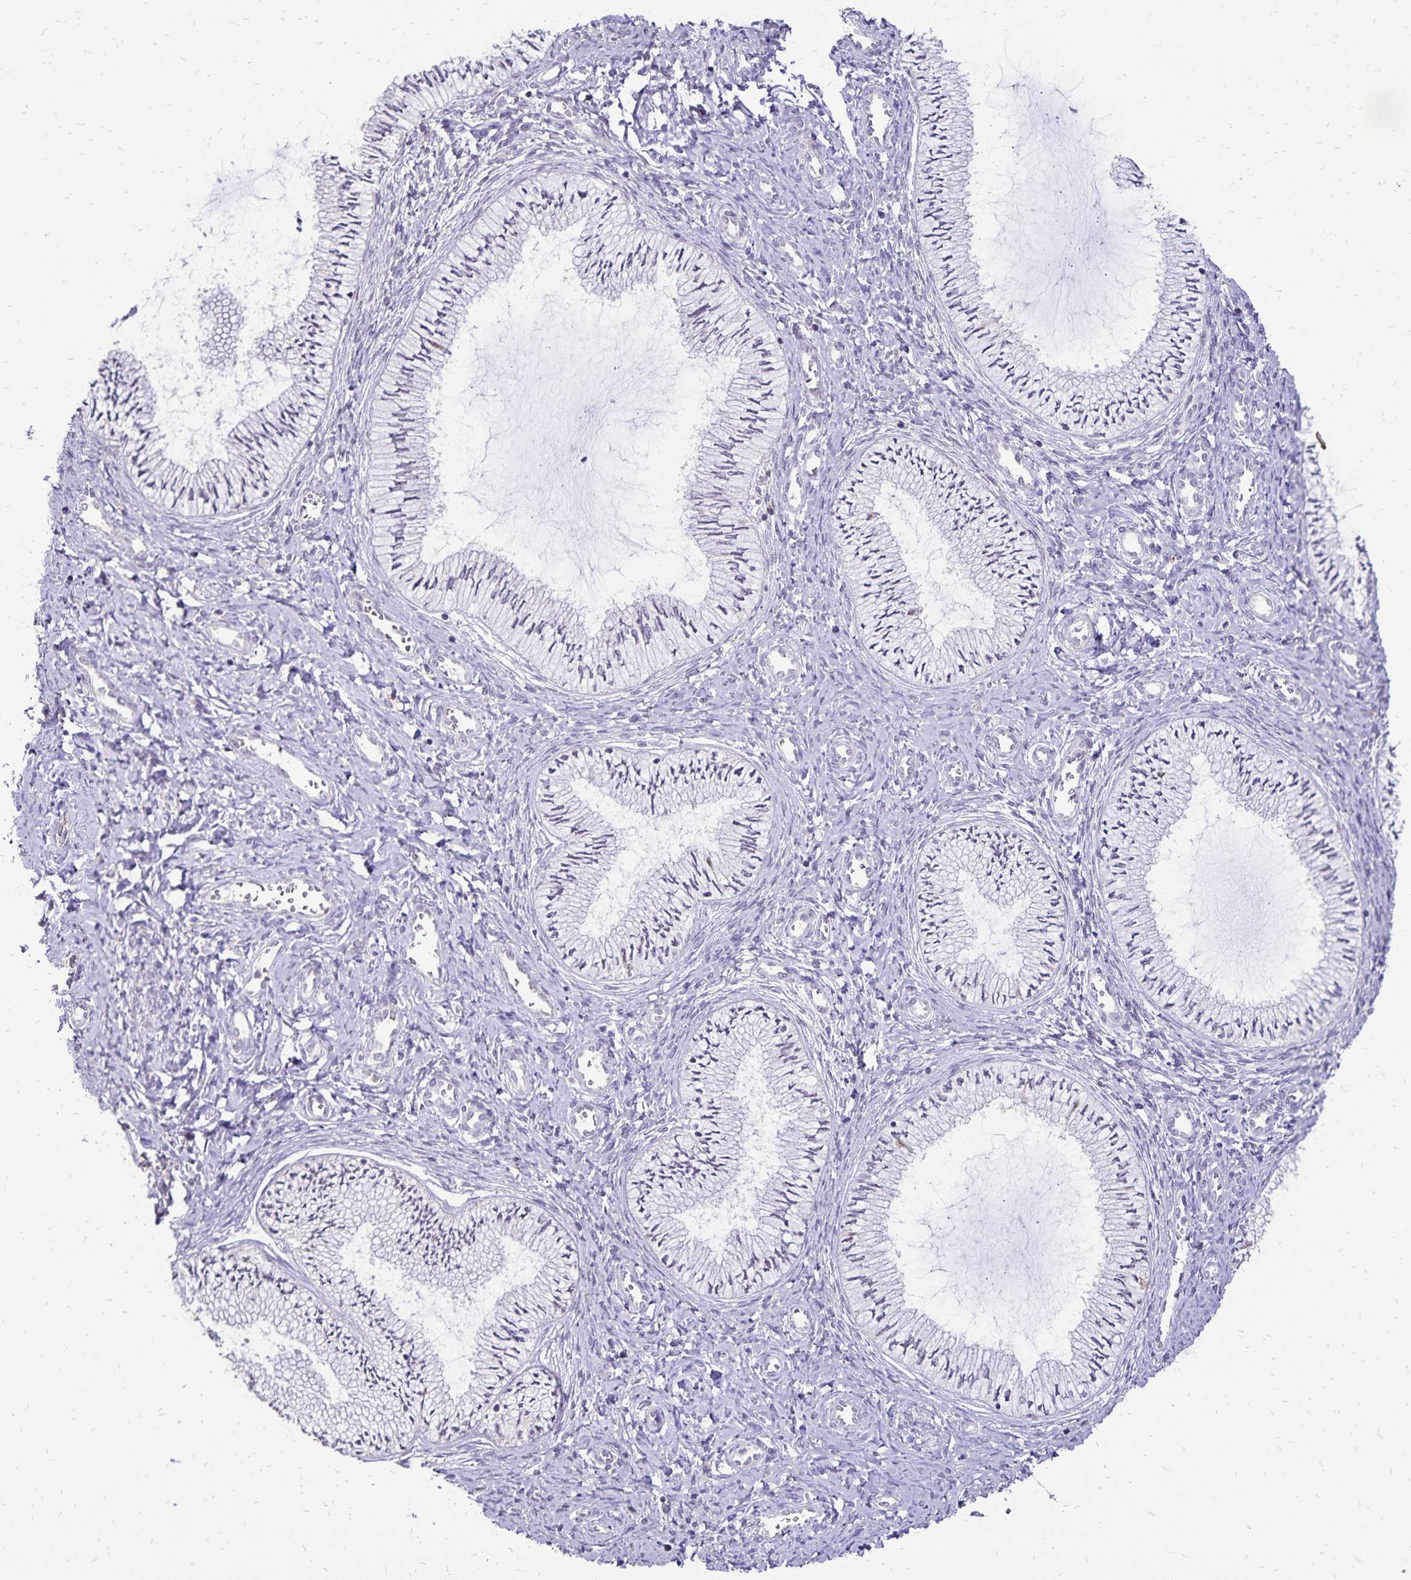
{"staining": {"intensity": "negative", "quantity": "none", "location": "none"}, "tissue": "cervix", "cell_type": "Glandular cells", "image_type": "normal", "snomed": [{"axis": "morphology", "description": "Normal tissue, NOS"}, {"axis": "topography", "description": "Cervix"}], "caption": "Immunohistochemical staining of benign cervix displays no significant positivity in glandular cells. (DAB immunohistochemistry visualized using brightfield microscopy, high magnification).", "gene": "POLB", "patient": {"sex": "female", "age": 24}}